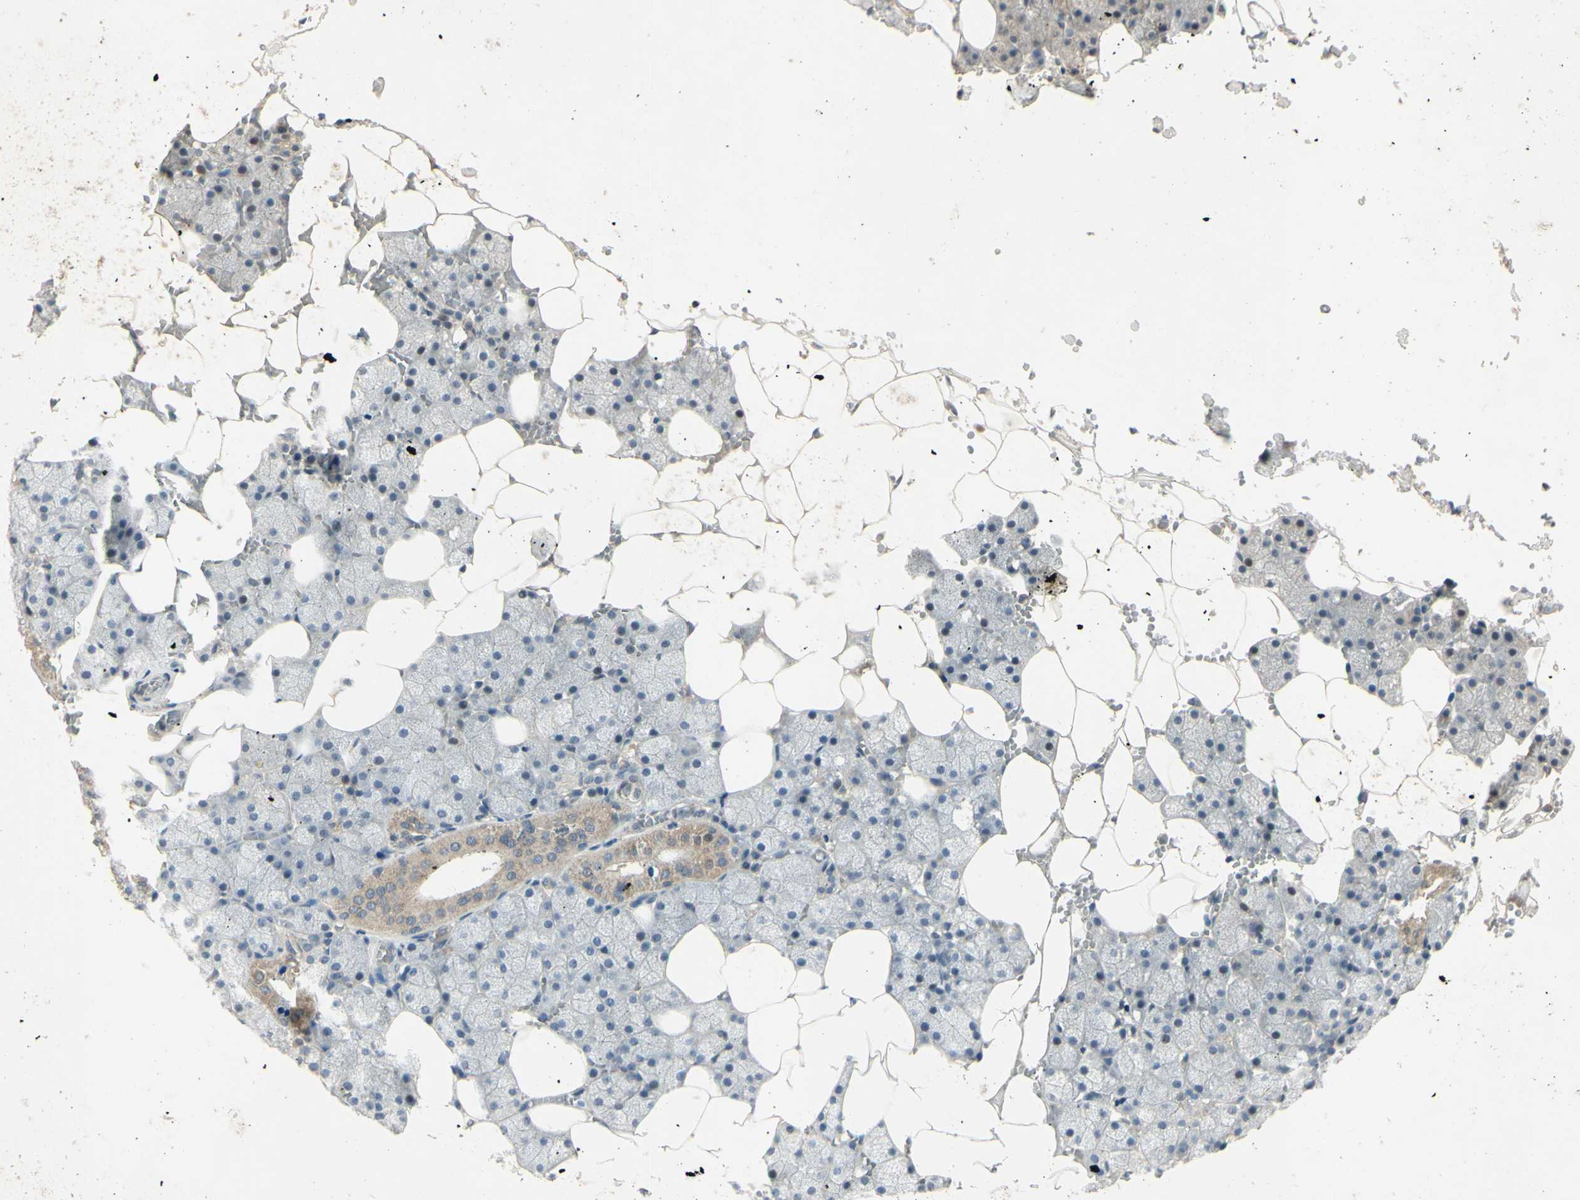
{"staining": {"intensity": "moderate", "quantity": "<25%", "location": "cytoplasmic/membranous"}, "tissue": "salivary gland", "cell_type": "Glandular cells", "image_type": "normal", "snomed": [{"axis": "morphology", "description": "Normal tissue, NOS"}, {"axis": "topography", "description": "Salivary gland"}], "caption": "This histopathology image reveals IHC staining of benign human salivary gland, with low moderate cytoplasmic/membranous positivity in approximately <25% of glandular cells.", "gene": "RAD18", "patient": {"sex": "male", "age": 62}}